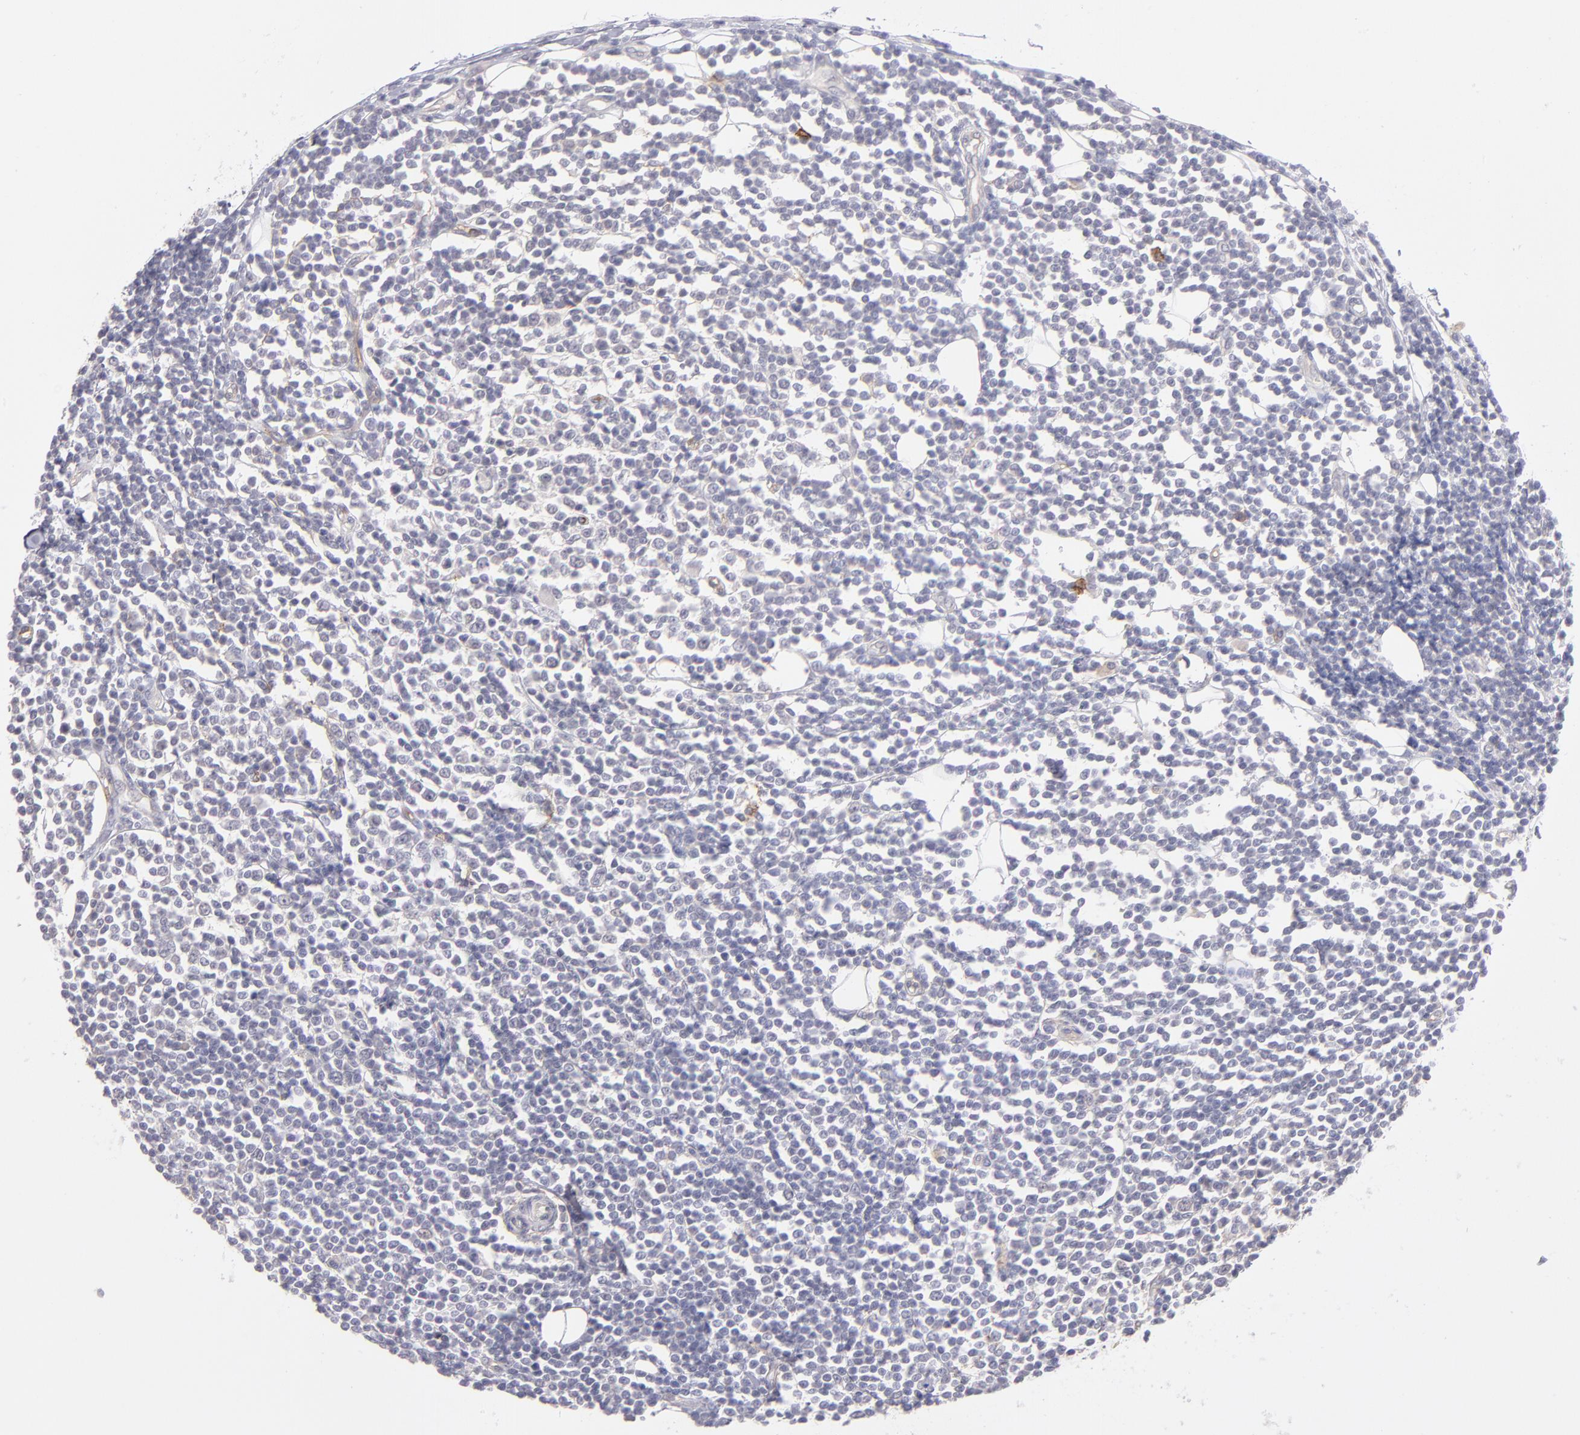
{"staining": {"intensity": "negative", "quantity": "none", "location": "none"}, "tissue": "lymphoma", "cell_type": "Tumor cells", "image_type": "cancer", "snomed": [{"axis": "morphology", "description": "Malignant lymphoma, non-Hodgkin's type, Low grade"}, {"axis": "topography", "description": "Soft tissue"}], "caption": "Immunohistochemical staining of human malignant lymphoma, non-Hodgkin's type (low-grade) displays no significant expression in tumor cells.", "gene": "THBD", "patient": {"sex": "male", "age": 92}}